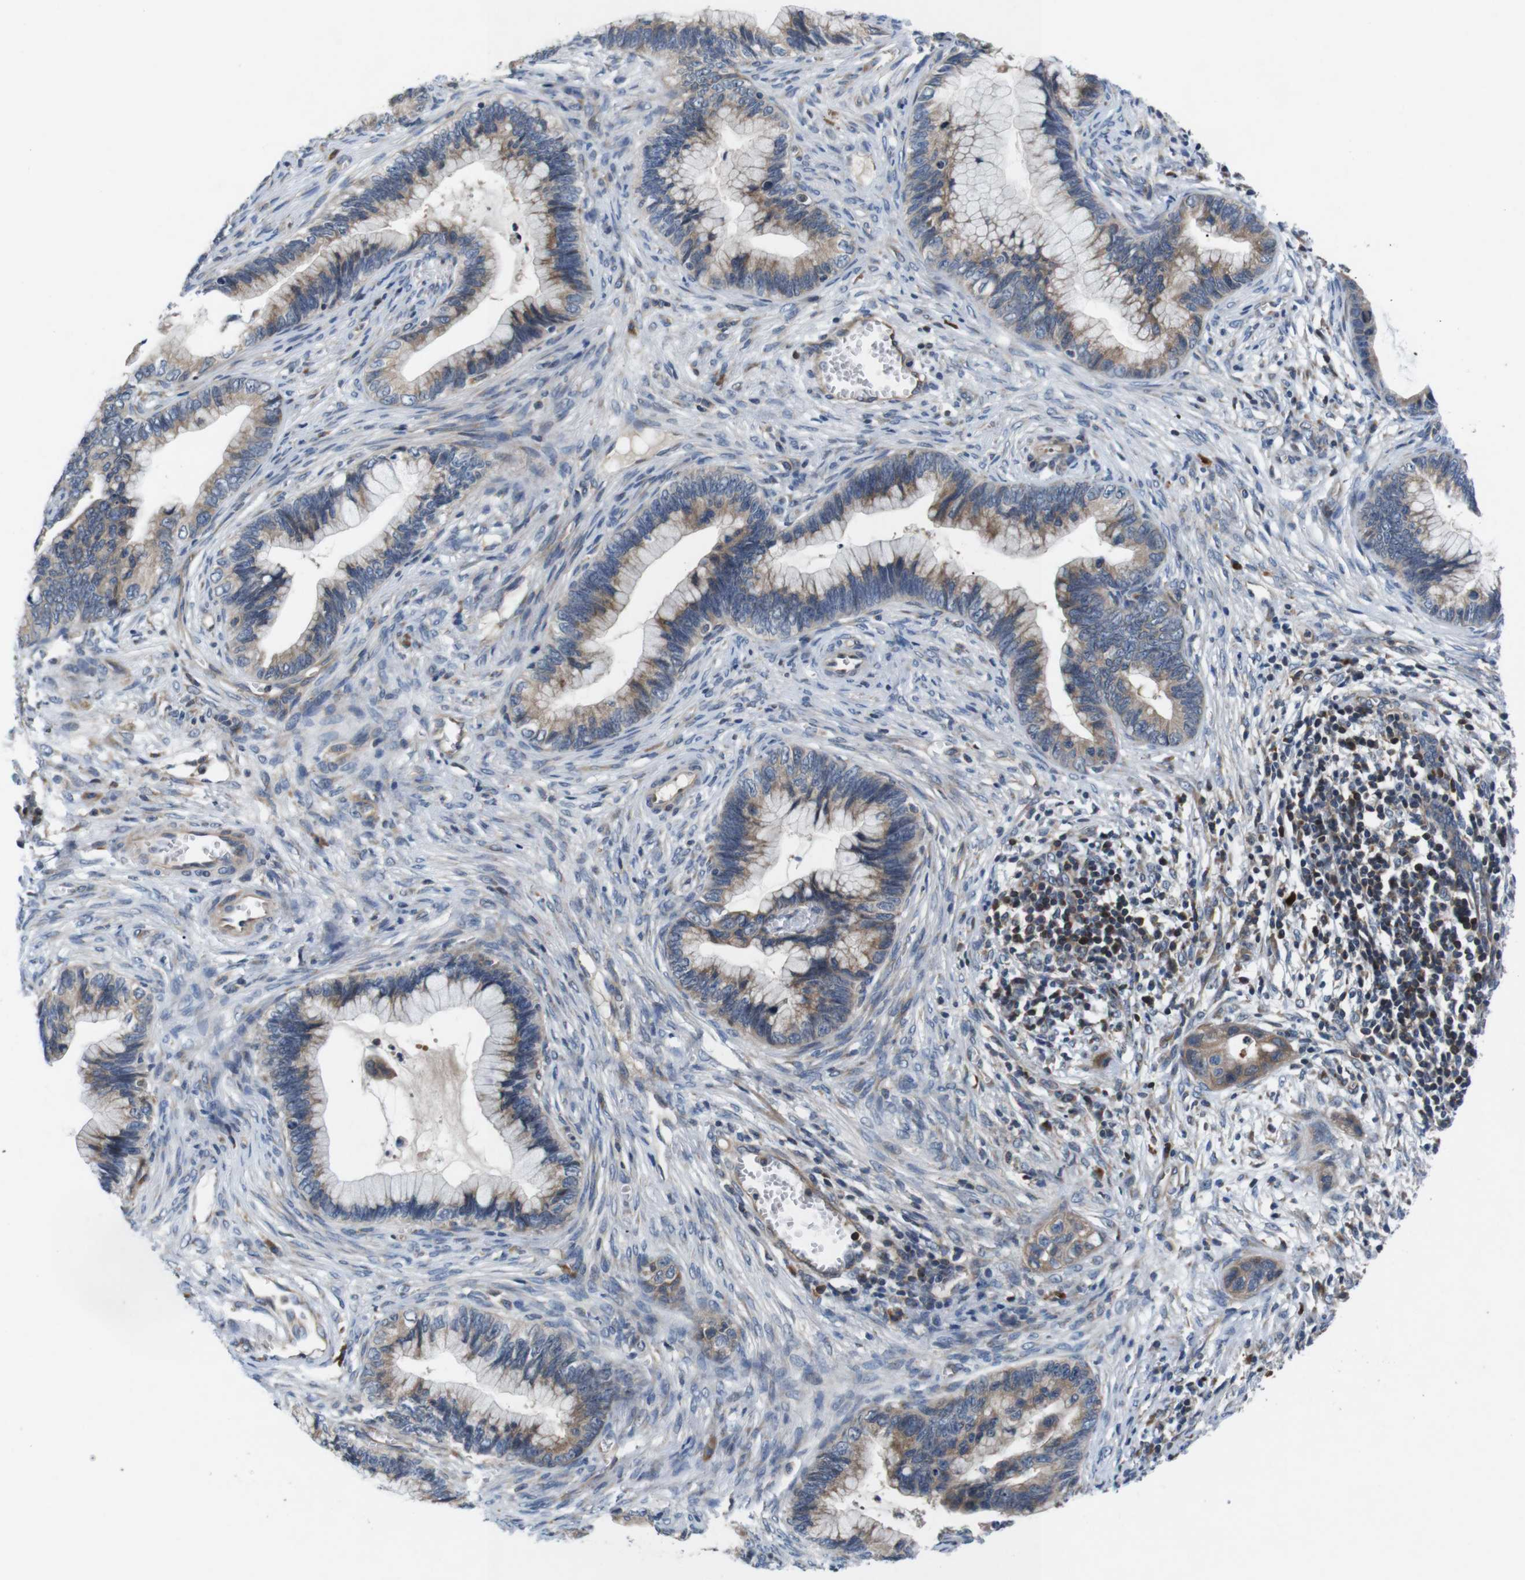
{"staining": {"intensity": "moderate", "quantity": "25%-75%", "location": "cytoplasmic/membranous"}, "tissue": "cervical cancer", "cell_type": "Tumor cells", "image_type": "cancer", "snomed": [{"axis": "morphology", "description": "Adenocarcinoma, NOS"}, {"axis": "topography", "description": "Cervix"}], "caption": "Immunohistochemical staining of human cervical cancer (adenocarcinoma) demonstrates moderate cytoplasmic/membranous protein expression in about 25%-75% of tumor cells.", "gene": "JAK1", "patient": {"sex": "female", "age": 44}}